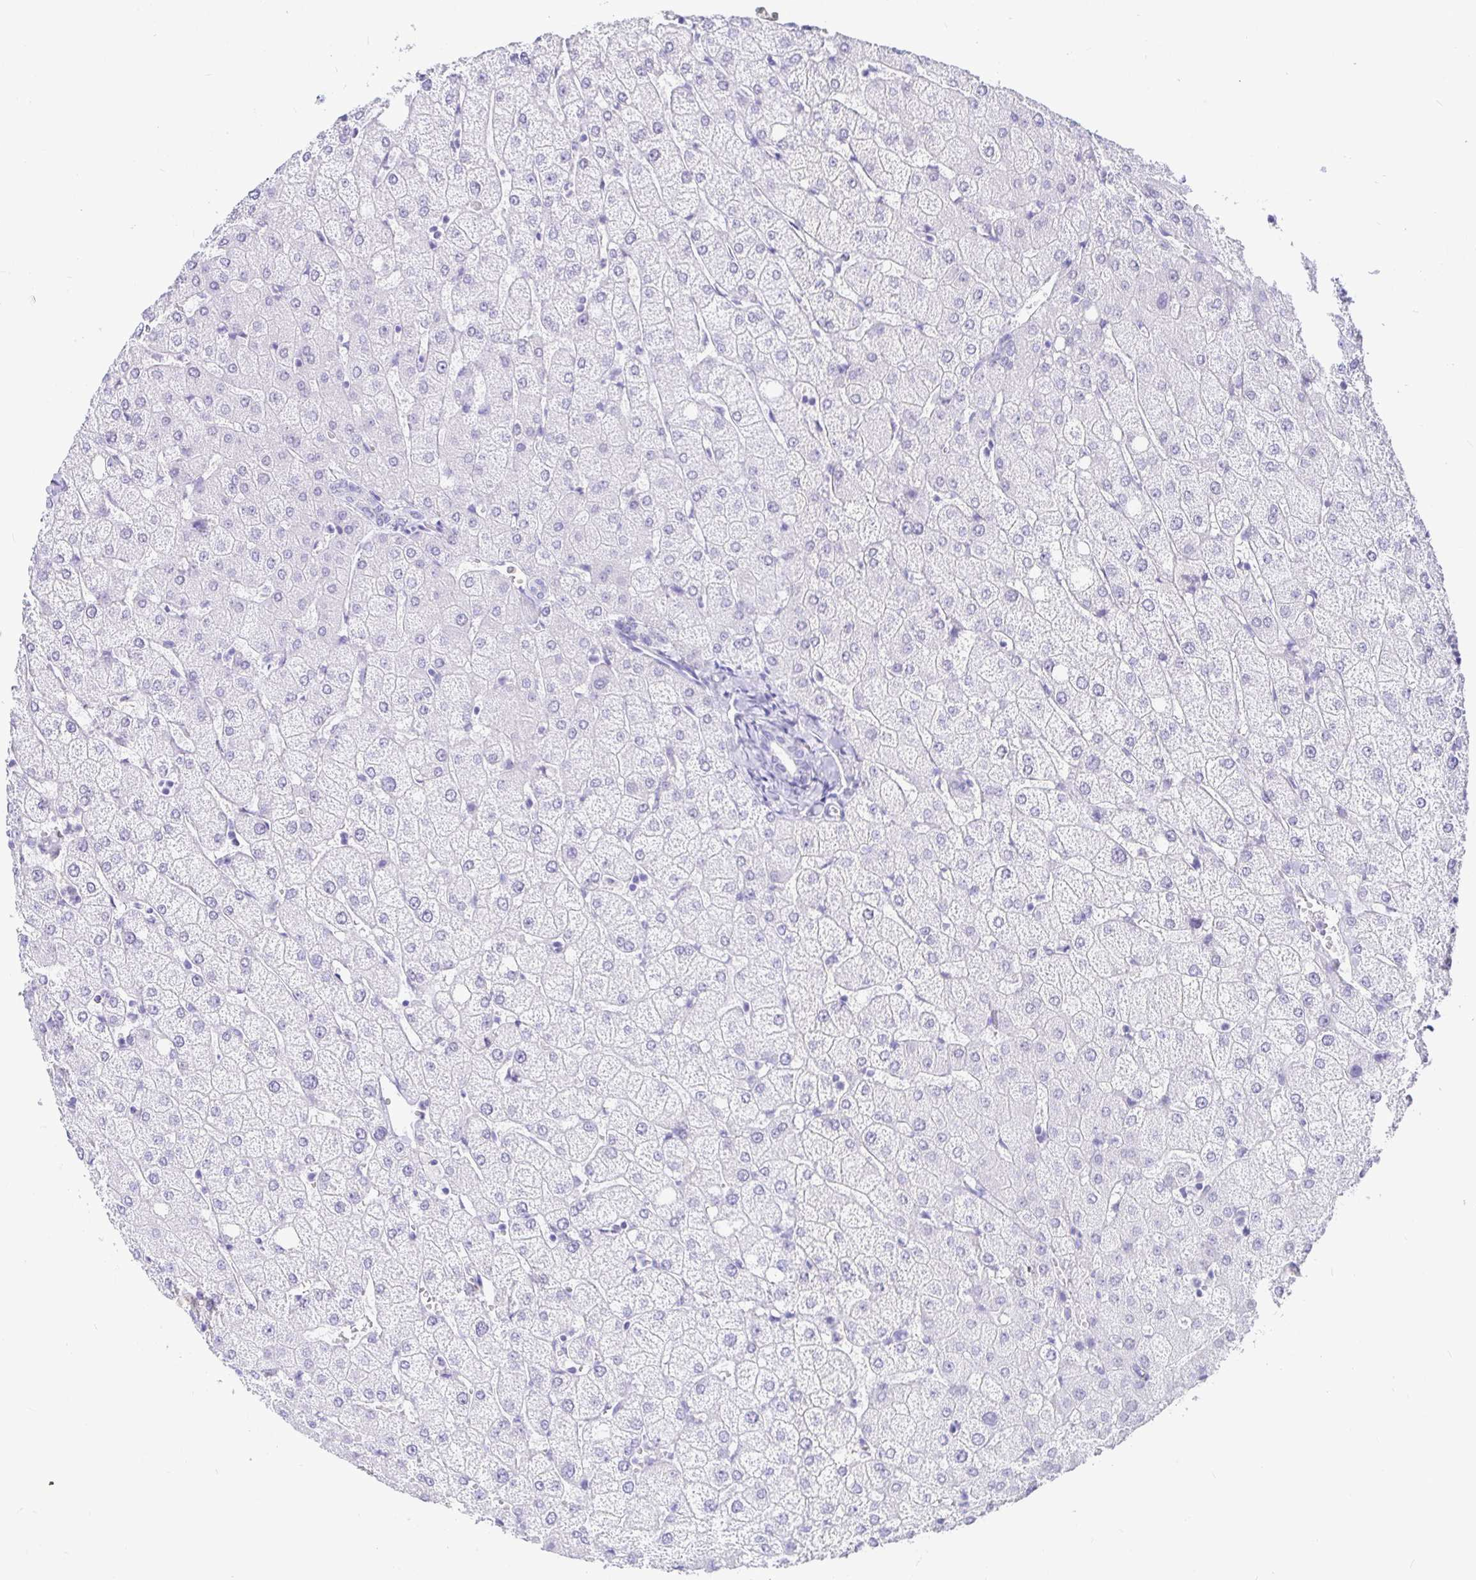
{"staining": {"intensity": "negative", "quantity": "none", "location": "none"}, "tissue": "liver", "cell_type": "Cholangiocytes", "image_type": "normal", "snomed": [{"axis": "morphology", "description": "Normal tissue, NOS"}, {"axis": "topography", "description": "Liver"}], "caption": "Immunohistochemistry (IHC) of normal human liver shows no staining in cholangiocytes.", "gene": "EZHIP", "patient": {"sex": "female", "age": 54}}